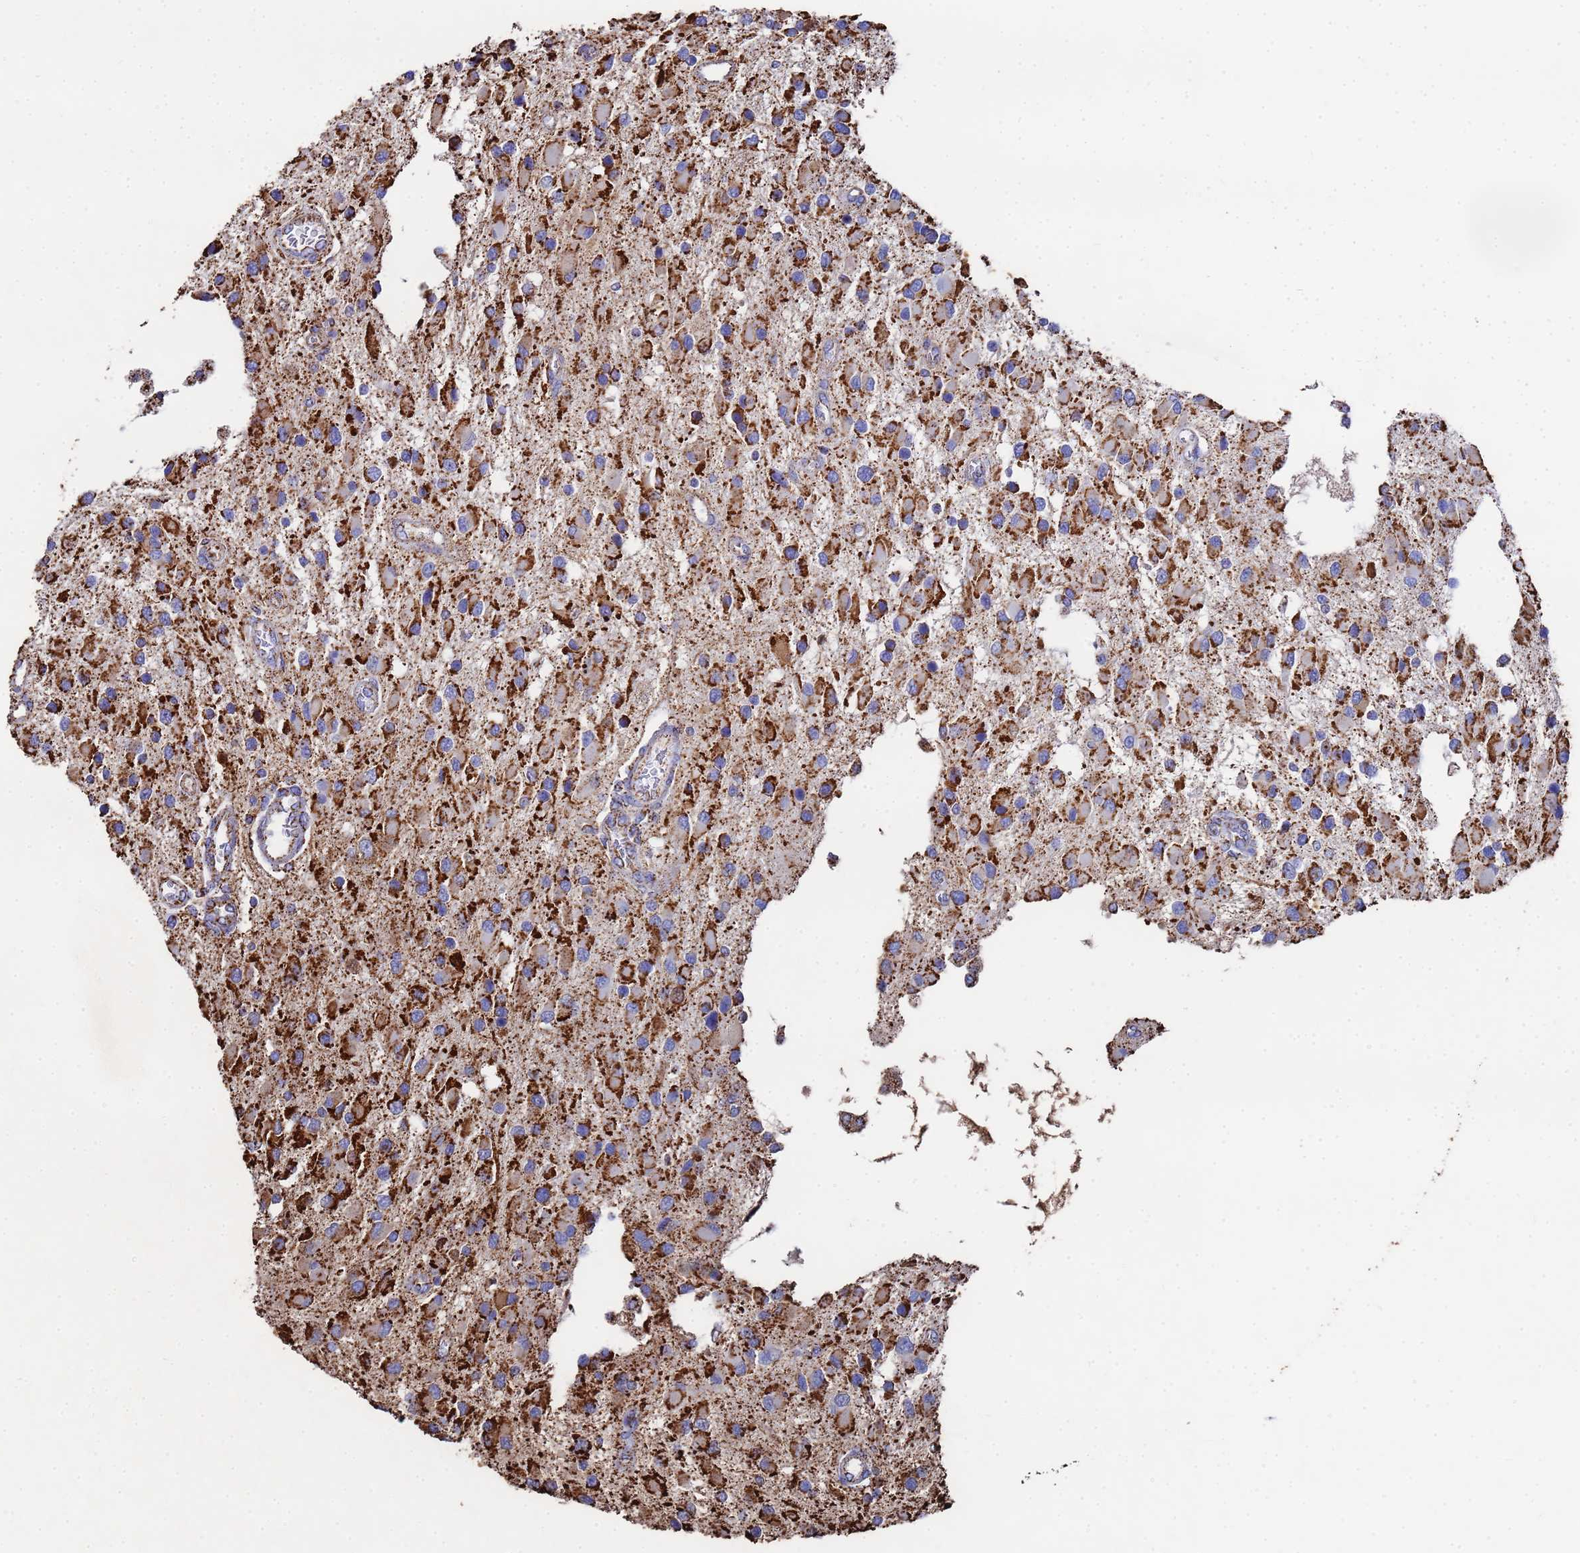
{"staining": {"intensity": "strong", "quantity": "25%-75%", "location": "cytoplasmic/membranous"}, "tissue": "glioma", "cell_type": "Tumor cells", "image_type": "cancer", "snomed": [{"axis": "morphology", "description": "Glioma, malignant, High grade"}, {"axis": "topography", "description": "Brain"}], "caption": "IHC photomicrograph of human high-grade glioma (malignant) stained for a protein (brown), which shows high levels of strong cytoplasmic/membranous positivity in about 25%-75% of tumor cells.", "gene": "GLUD1", "patient": {"sex": "male", "age": 53}}